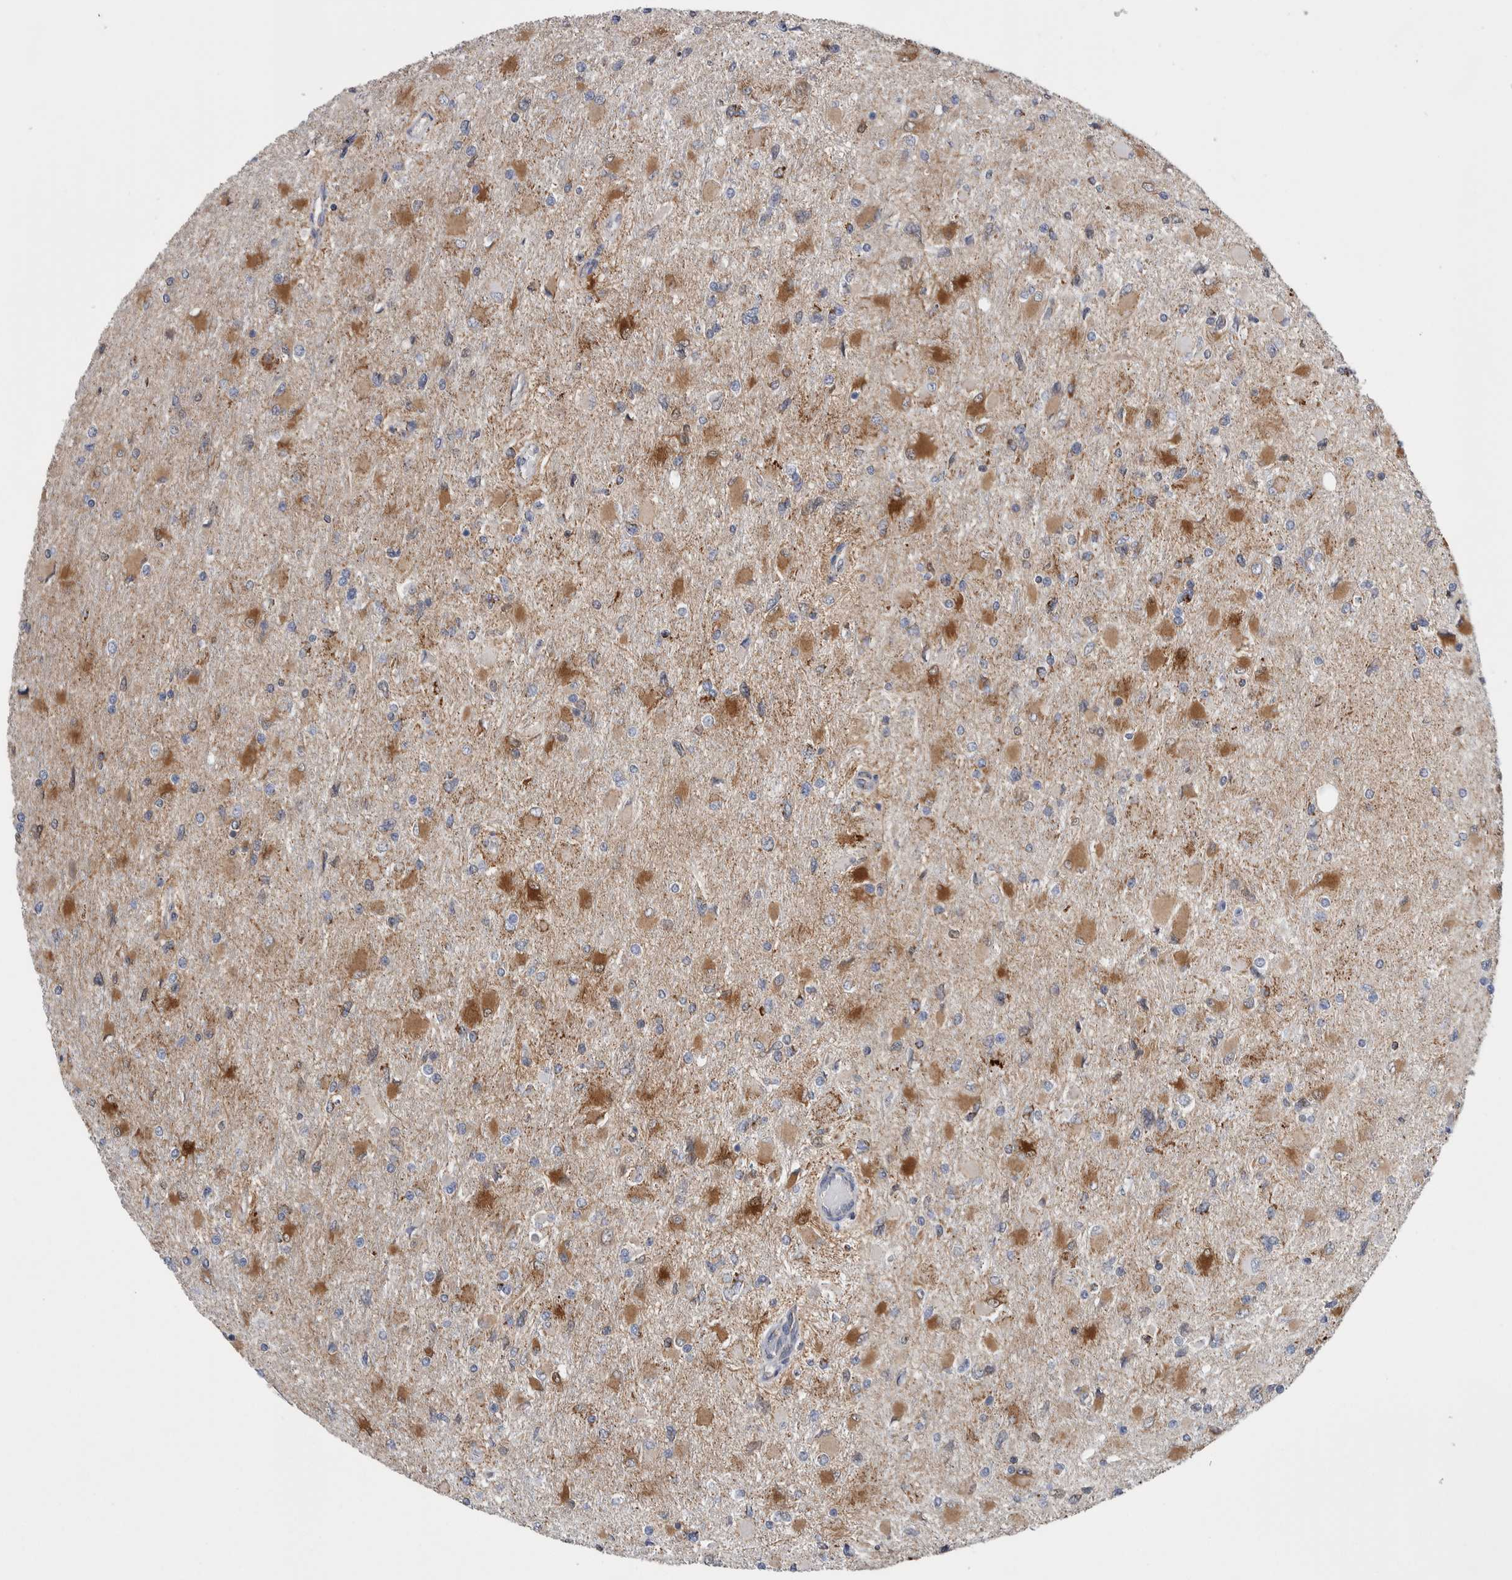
{"staining": {"intensity": "moderate", "quantity": "25%-75%", "location": "cytoplasmic/membranous"}, "tissue": "glioma", "cell_type": "Tumor cells", "image_type": "cancer", "snomed": [{"axis": "morphology", "description": "Glioma, malignant, High grade"}, {"axis": "topography", "description": "Cerebral cortex"}], "caption": "Immunohistochemical staining of glioma demonstrates medium levels of moderate cytoplasmic/membranous protein expression in about 25%-75% of tumor cells. Nuclei are stained in blue.", "gene": "ETFA", "patient": {"sex": "female", "age": 36}}